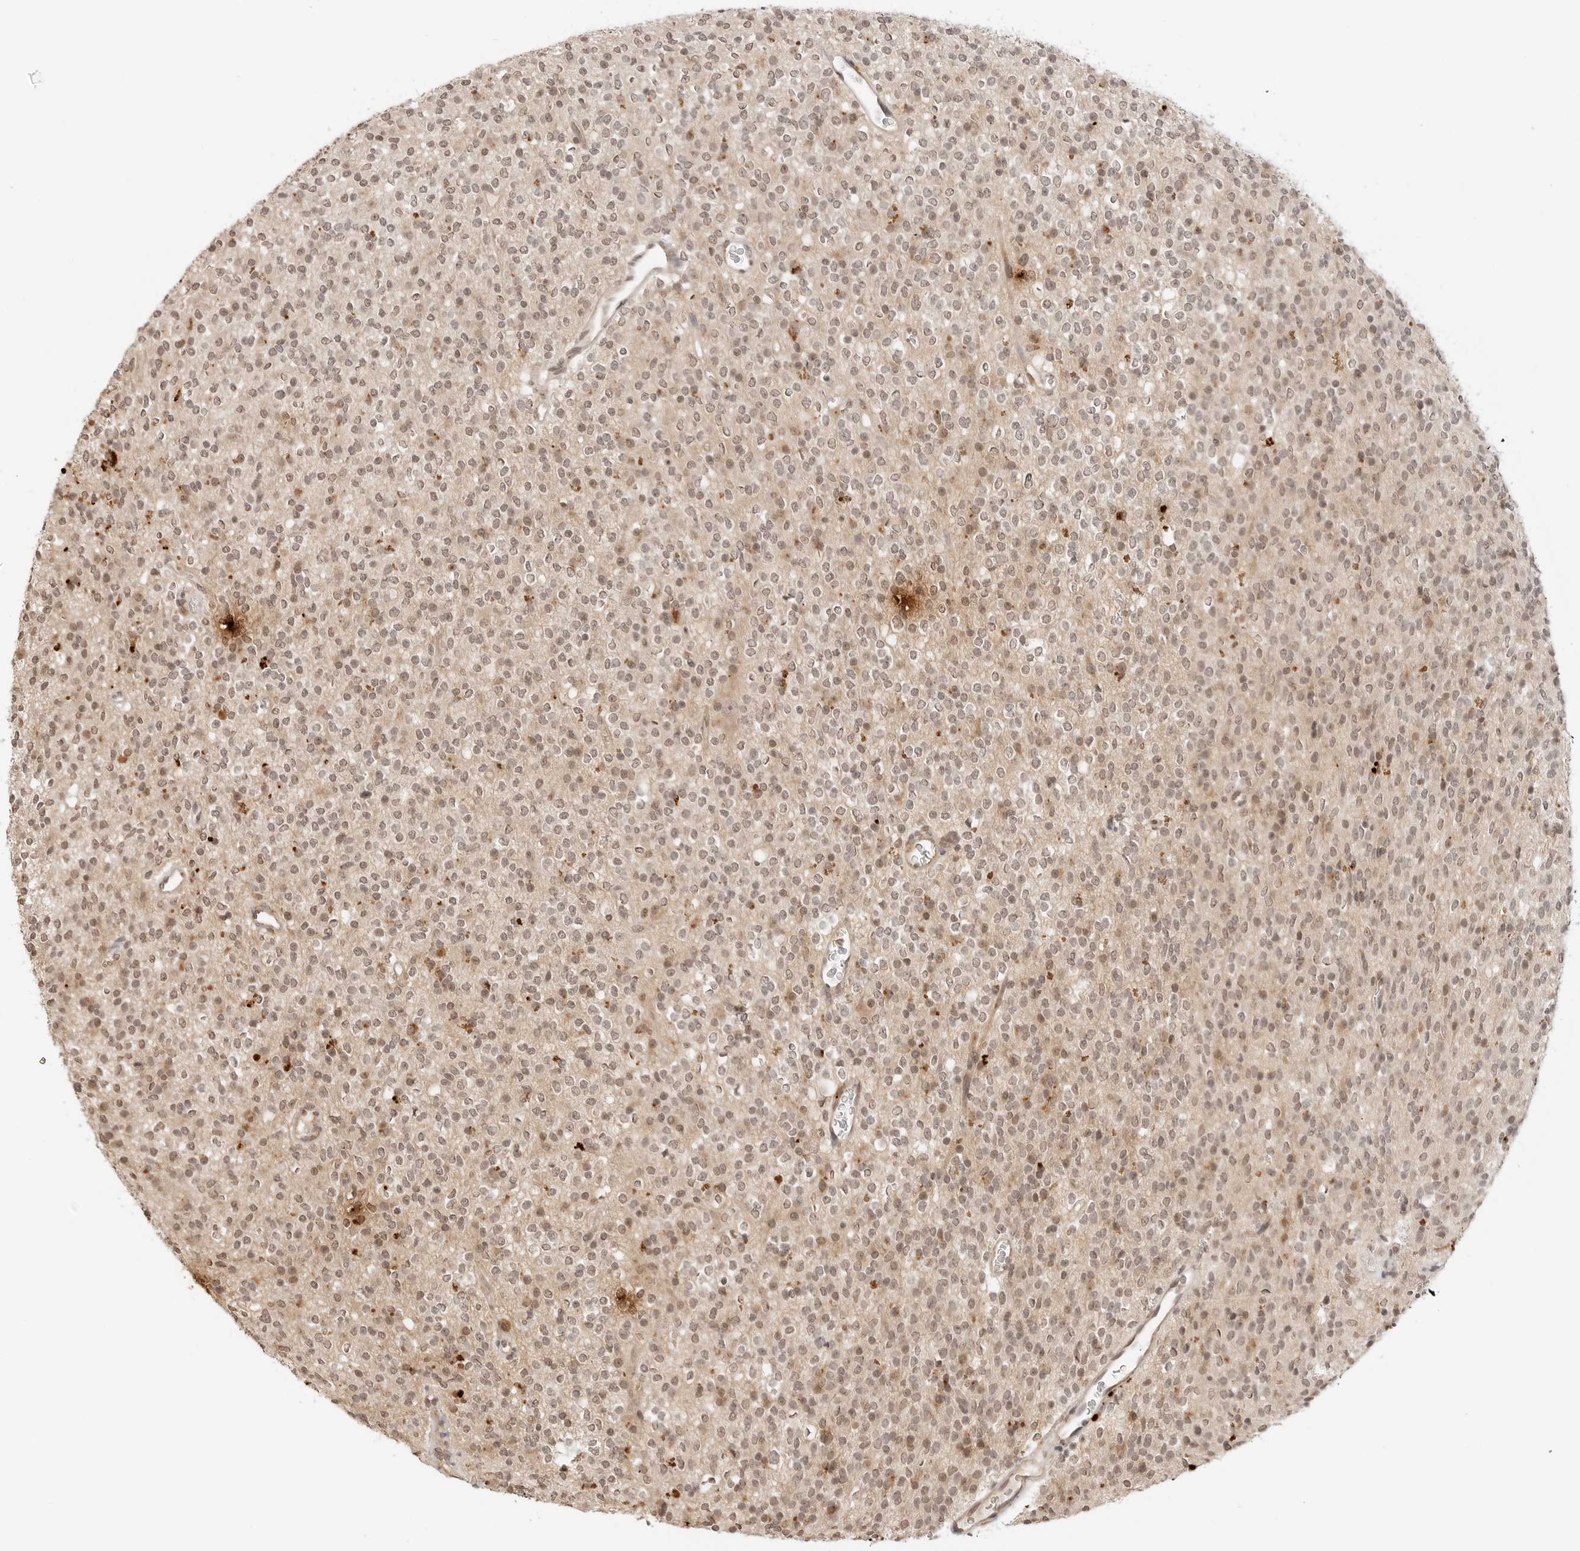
{"staining": {"intensity": "weak", "quantity": ">75%", "location": "nuclear"}, "tissue": "glioma", "cell_type": "Tumor cells", "image_type": "cancer", "snomed": [{"axis": "morphology", "description": "Glioma, malignant, High grade"}, {"axis": "topography", "description": "Brain"}], "caption": "Malignant high-grade glioma was stained to show a protein in brown. There is low levels of weak nuclear staining in about >75% of tumor cells.", "gene": "GPR34", "patient": {"sex": "male", "age": 34}}